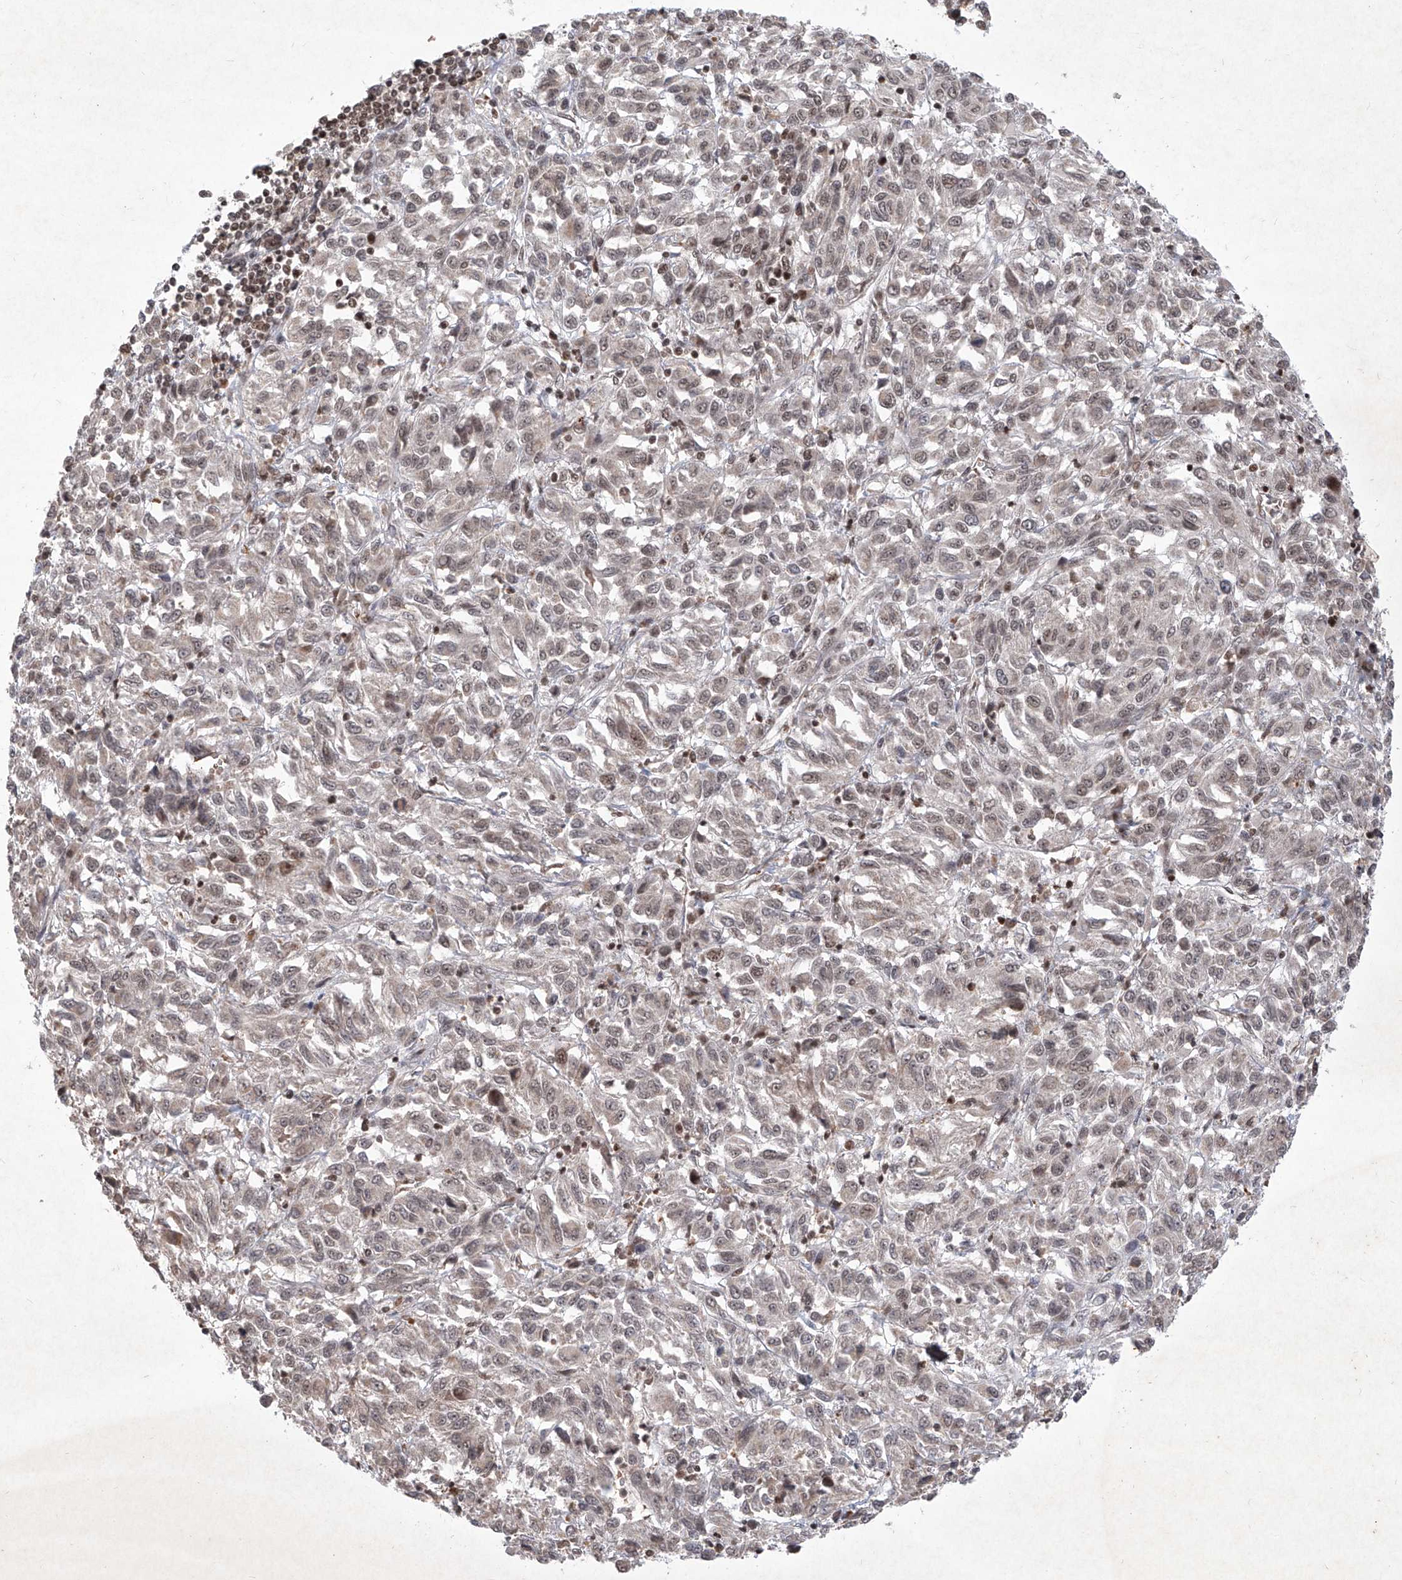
{"staining": {"intensity": "negative", "quantity": "none", "location": "none"}, "tissue": "melanoma", "cell_type": "Tumor cells", "image_type": "cancer", "snomed": [{"axis": "morphology", "description": "Malignant melanoma, Metastatic site"}, {"axis": "topography", "description": "Lung"}], "caption": "A micrograph of melanoma stained for a protein displays no brown staining in tumor cells.", "gene": "IRF2", "patient": {"sex": "male", "age": 64}}